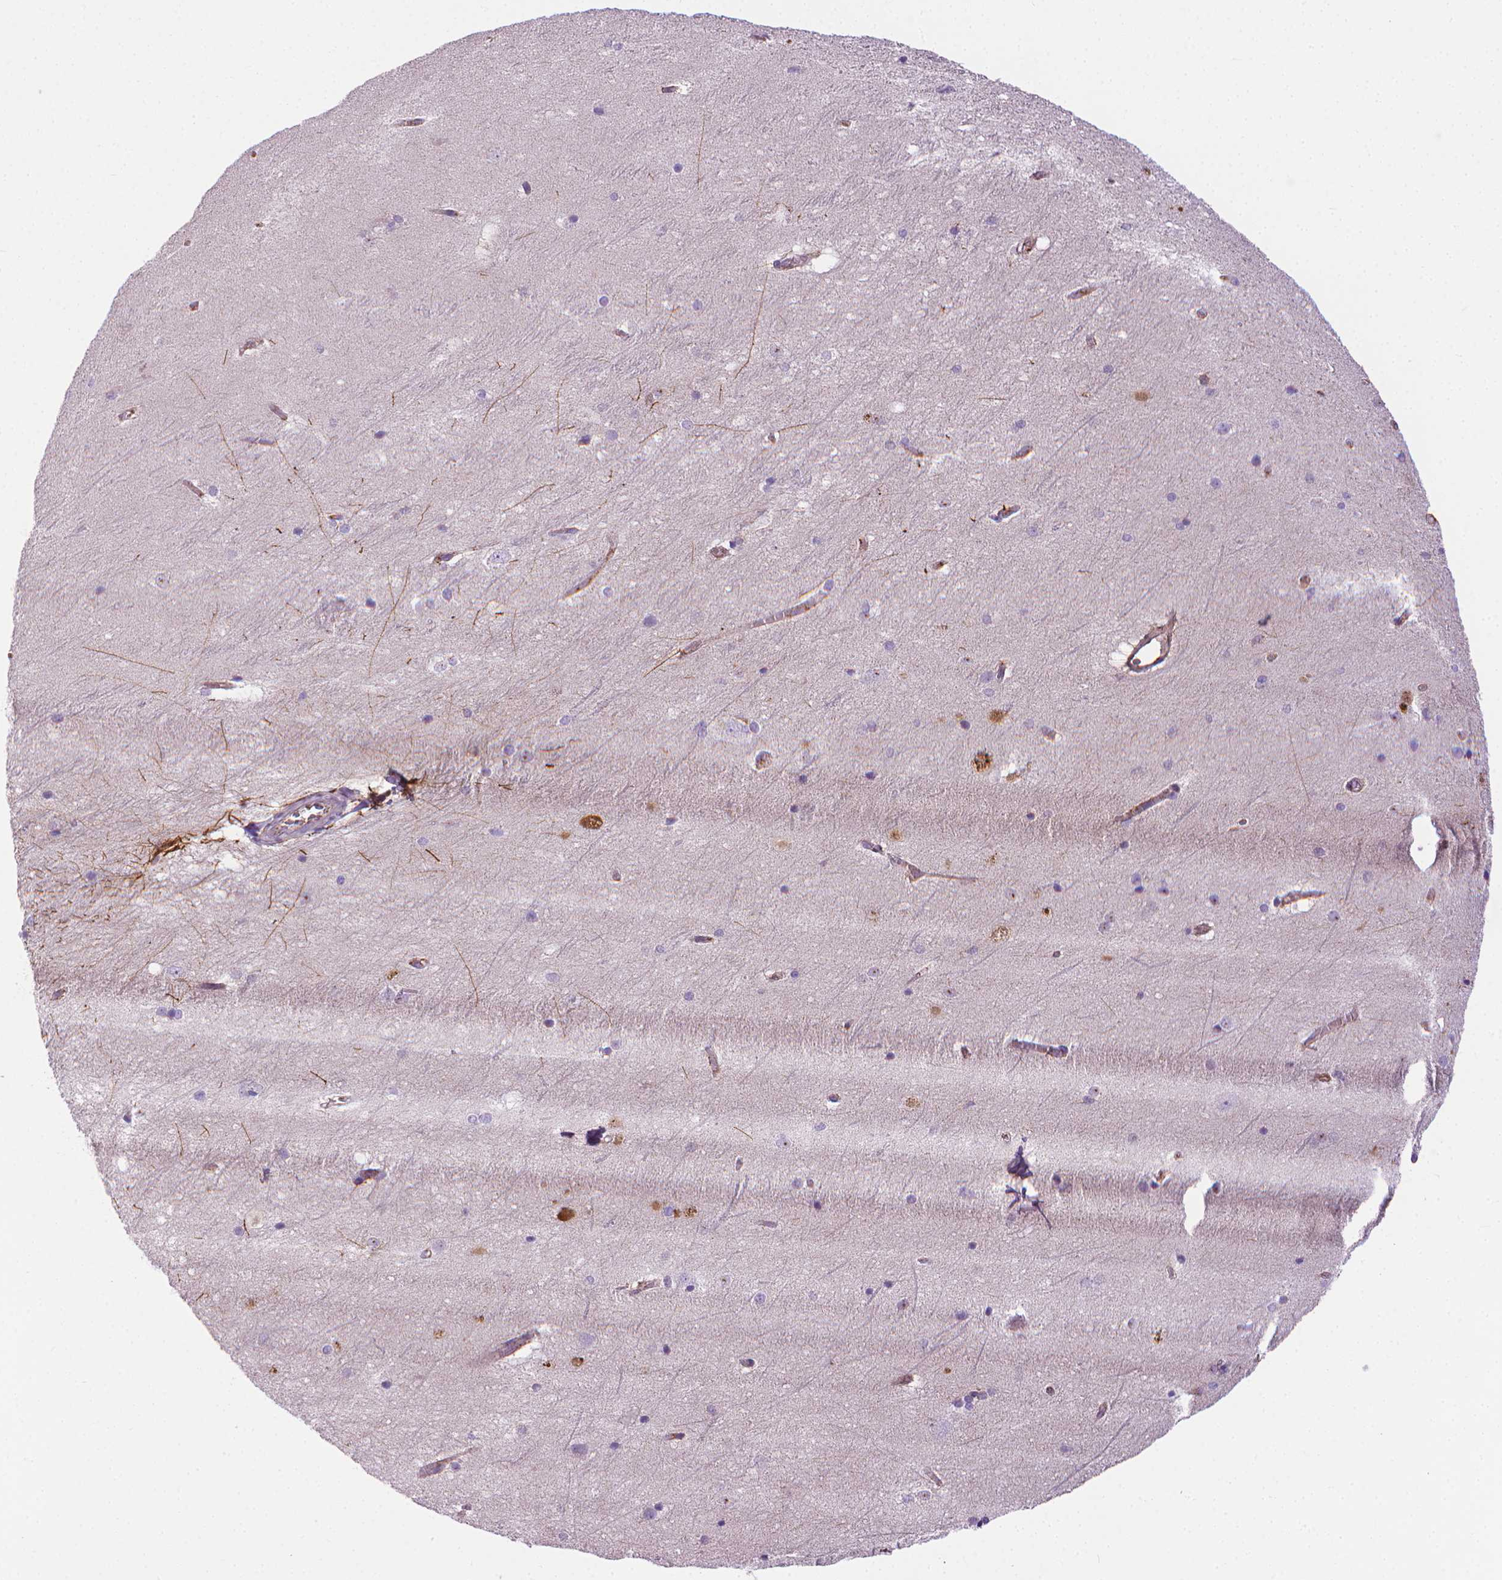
{"staining": {"intensity": "negative", "quantity": "none", "location": "none"}, "tissue": "hippocampus", "cell_type": "Glial cells", "image_type": "normal", "snomed": [{"axis": "morphology", "description": "Normal tissue, NOS"}, {"axis": "topography", "description": "Cerebral cortex"}, {"axis": "topography", "description": "Hippocampus"}], "caption": "The immunohistochemistry photomicrograph has no significant expression in glial cells of hippocampus. (Brightfield microscopy of DAB IHC at high magnification).", "gene": "SLC51B", "patient": {"sex": "female", "age": 19}}